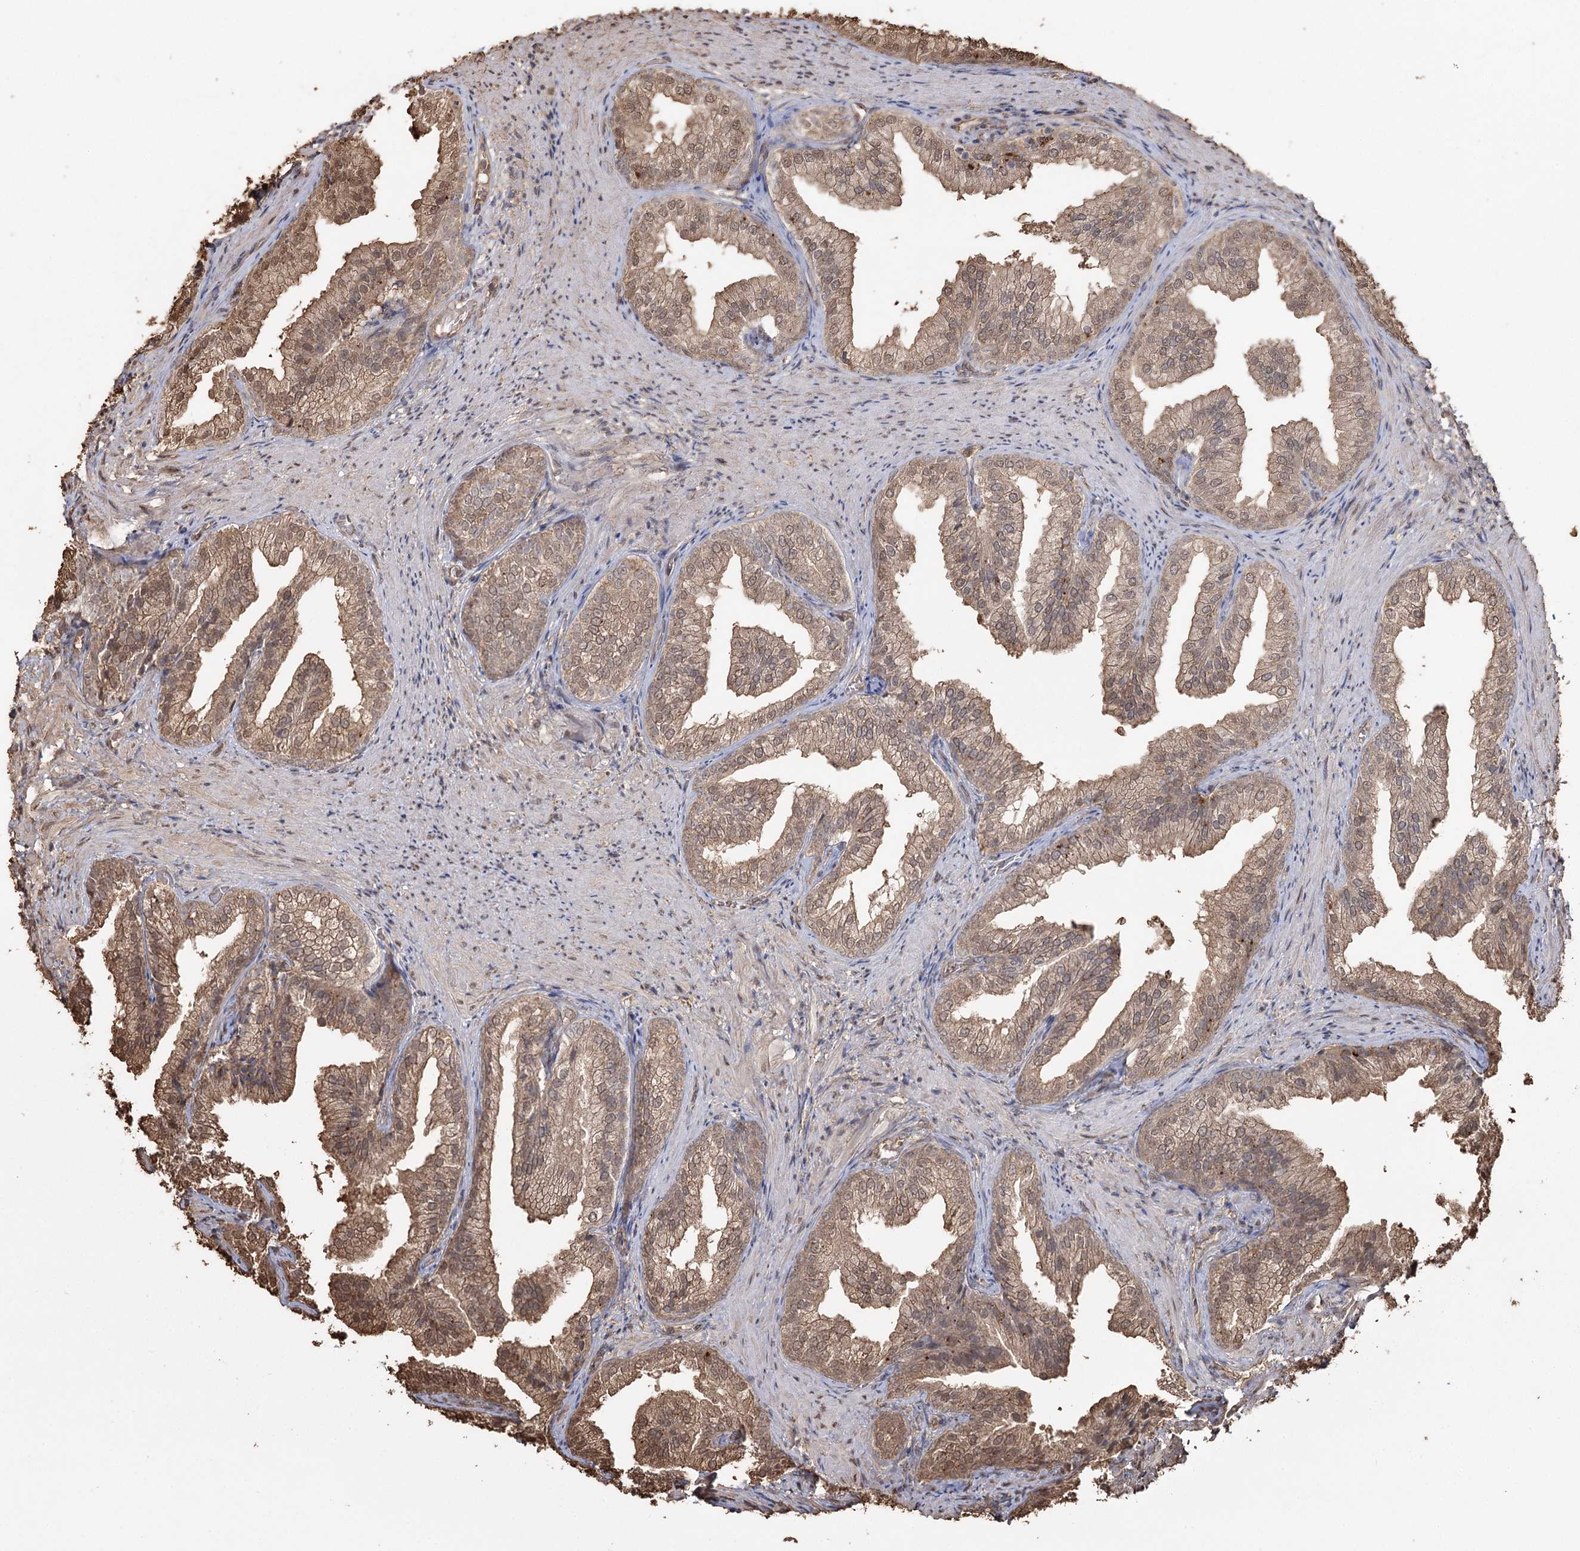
{"staining": {"intensity": "moderate", "quantity": ">75%", "location": "cytoplasmic/membranous,nuclear"}, "tissue": "prostate", "cell_type": "Glandular cells", "image_type": "normal", "snomed": [{"axis": "morphology", "description": "Normal tissue, NOS"}, {"axis": "topography", "description": "Prostate"}], "caption": "Protein analysis of benign prostate demonstrates moderate cytoplasmic/membranous,nuclear positivity in approximately >75% of glandular cells. The staining was performed using DAB (3,3'-diaminobenzidine) to visualize the protein expression in brown, while the nuclei were stained in blue with hematoxylin (Magnification: 20x).", "gene": "PLCH1", "patient": {"sex": "male", "age": 76}}